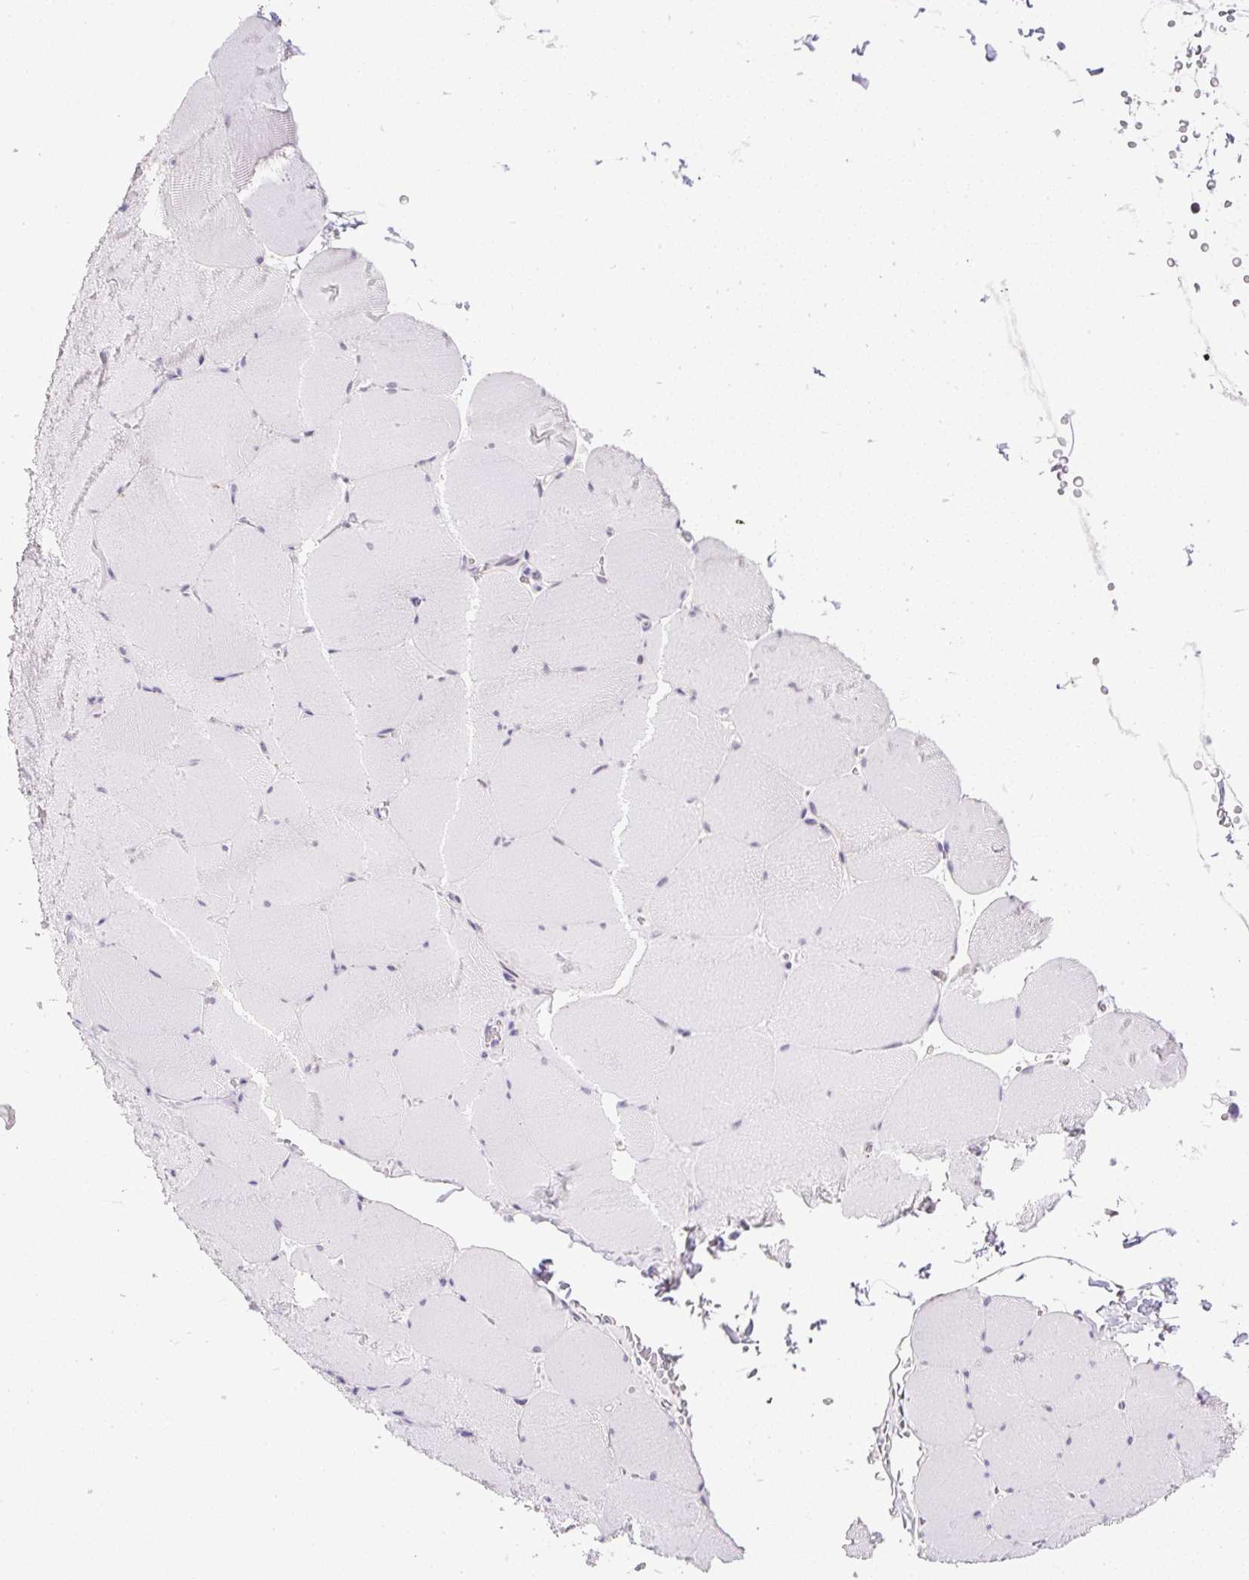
{"staining": {"intensity": "negative", "quantity": "none", "location": "none"}, "tissue": "skeletal muscle", "cell_type": "Myocytes", "image_type": "normal", "snomed": [{"axis": "morphology", "description": "Normal tissue, NOS"}, {"axis": "topography", "description": "Skeletal muscle"}, {"axis": "topography", "description": "Head-Neck"}], "caption": "DAB (3,3'-diaminobenzidine) immunohistochemical staining of unremarkable skeletal muscle reveals no significant staining in myocytes.", "gene": "WNT10B", "patient": {"sex": "male", "age": 66}}